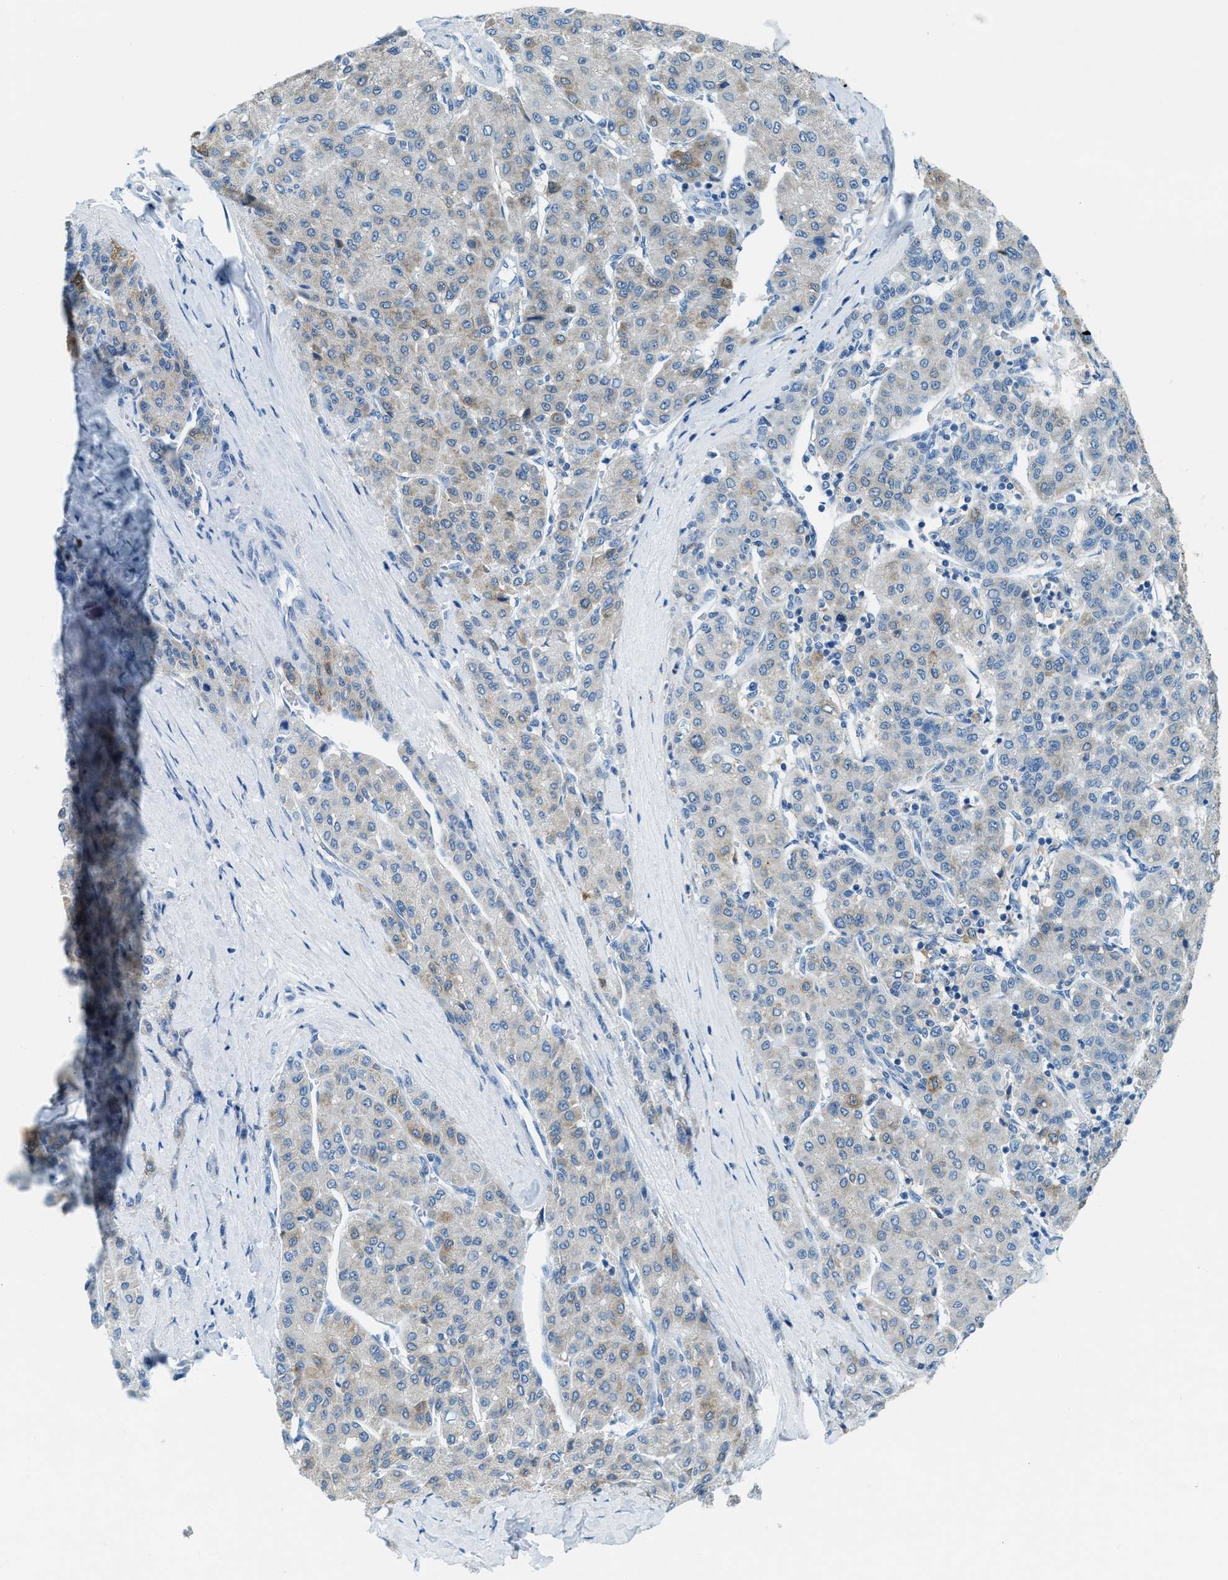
{"staining": {"intensity": "strong", "quantity": "25%-75%", "location": "cytoplasmic/membranous"}, "tissue": "liver cancer", "cell_type": "Tumor cells", "image_type": "cancer", "snomed": [{"axis": "morphology", "description": "Carcinoma, Hepatocellular, NOS"}, {"axis": "topography", "description": "Liver"}], "caption": "Protein staining displays strong cytoplasmic/membranous staining in approximately 25%-75% of tumor cells in hepatocellular carcinoma (liver).", "gene": "MATCAP2", "patient": {"sex": "male", "age": 65}}